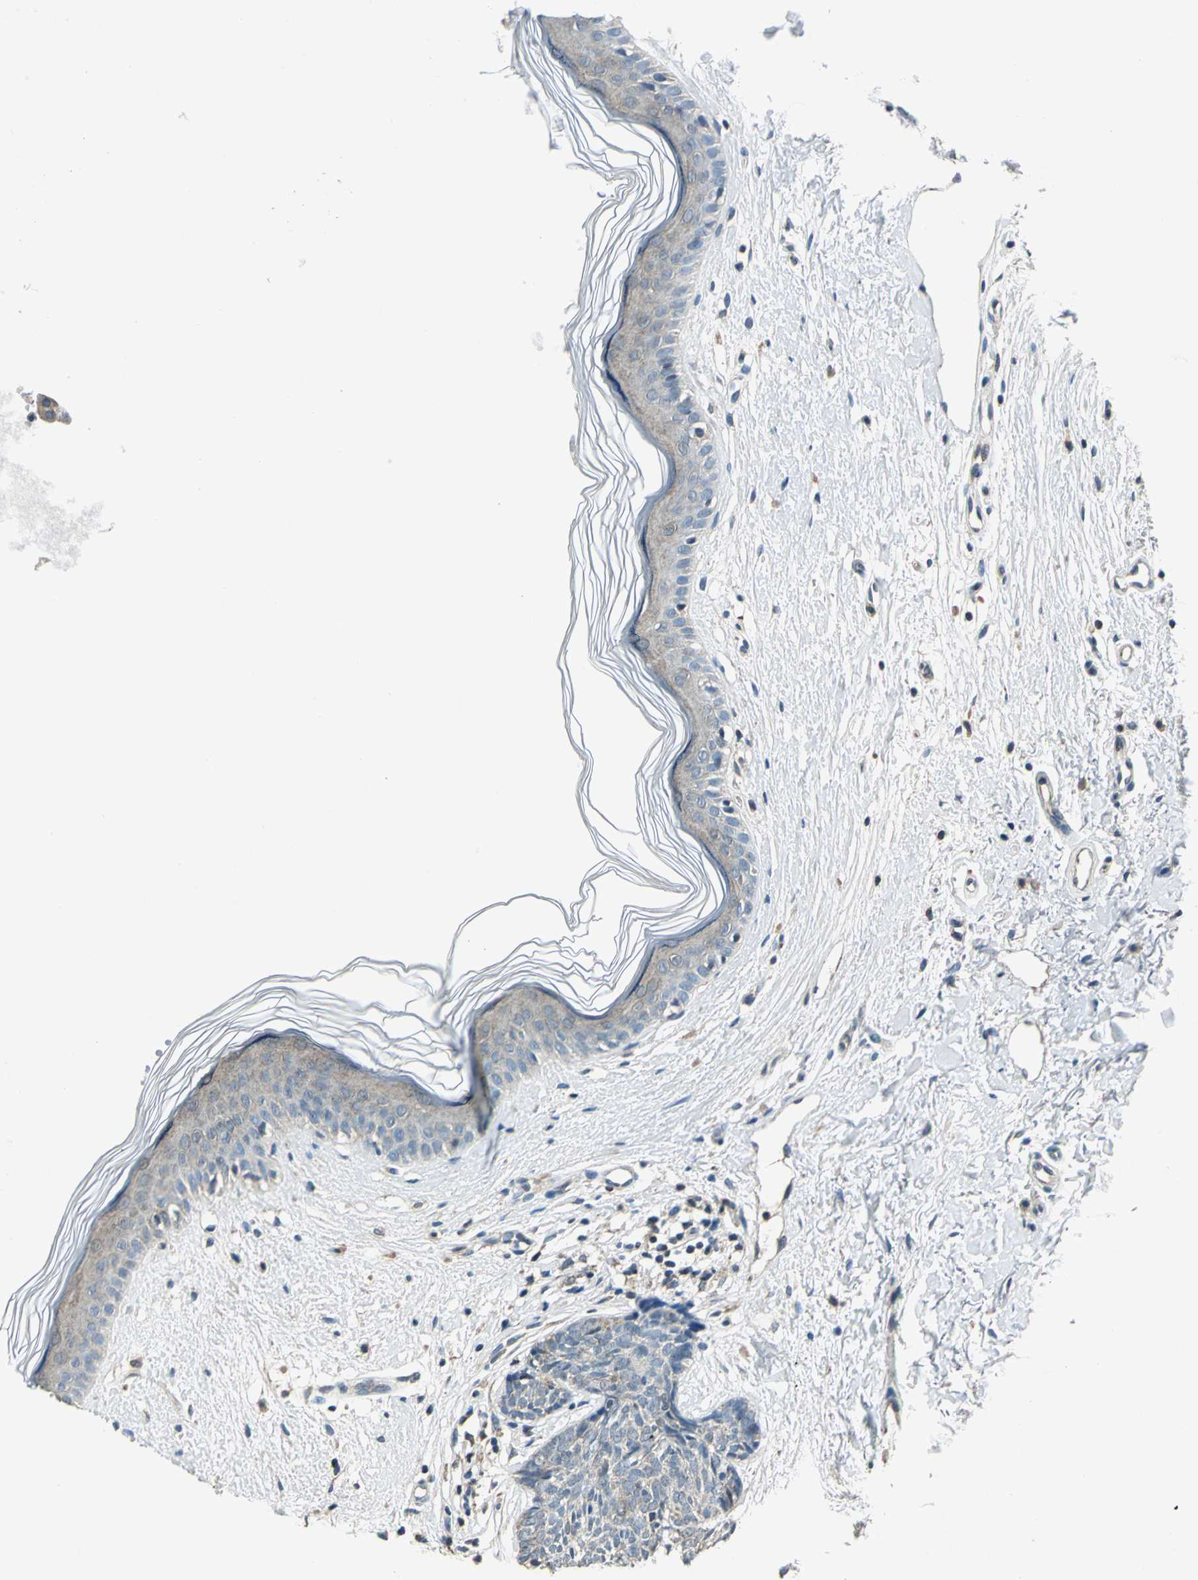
{"staining": {"intensity": "weak", "quantity": ">75%", "location": "cytoplasmic/membranous"}, "tissue": "skin cancer", "cell_type": "Tumor cells", "image_type": "cancer", "snomed": [{"axis": "morphology", "description": "Normal tissue, NOS"}, {"axis": "morphology", "description": "Basal cell carcinoma"}, {"axis": "topography", "description": "Skin"}], "caption": "Immunohistochemistry staining of skin cancer, which exhibits low levels of weak cytoplasmic/membranous positivity in approximately >75% of tumor cells indicating weak cytoplasmic/membranous protein staining. The staining was performed using DAB (3,3'-diaminobenzidine) (brown) for protein detection and nuclei were counterstained in hematoxylin (blue).", "gene": "NUDT2", "patient": {"sex": "female", "age": 61}}